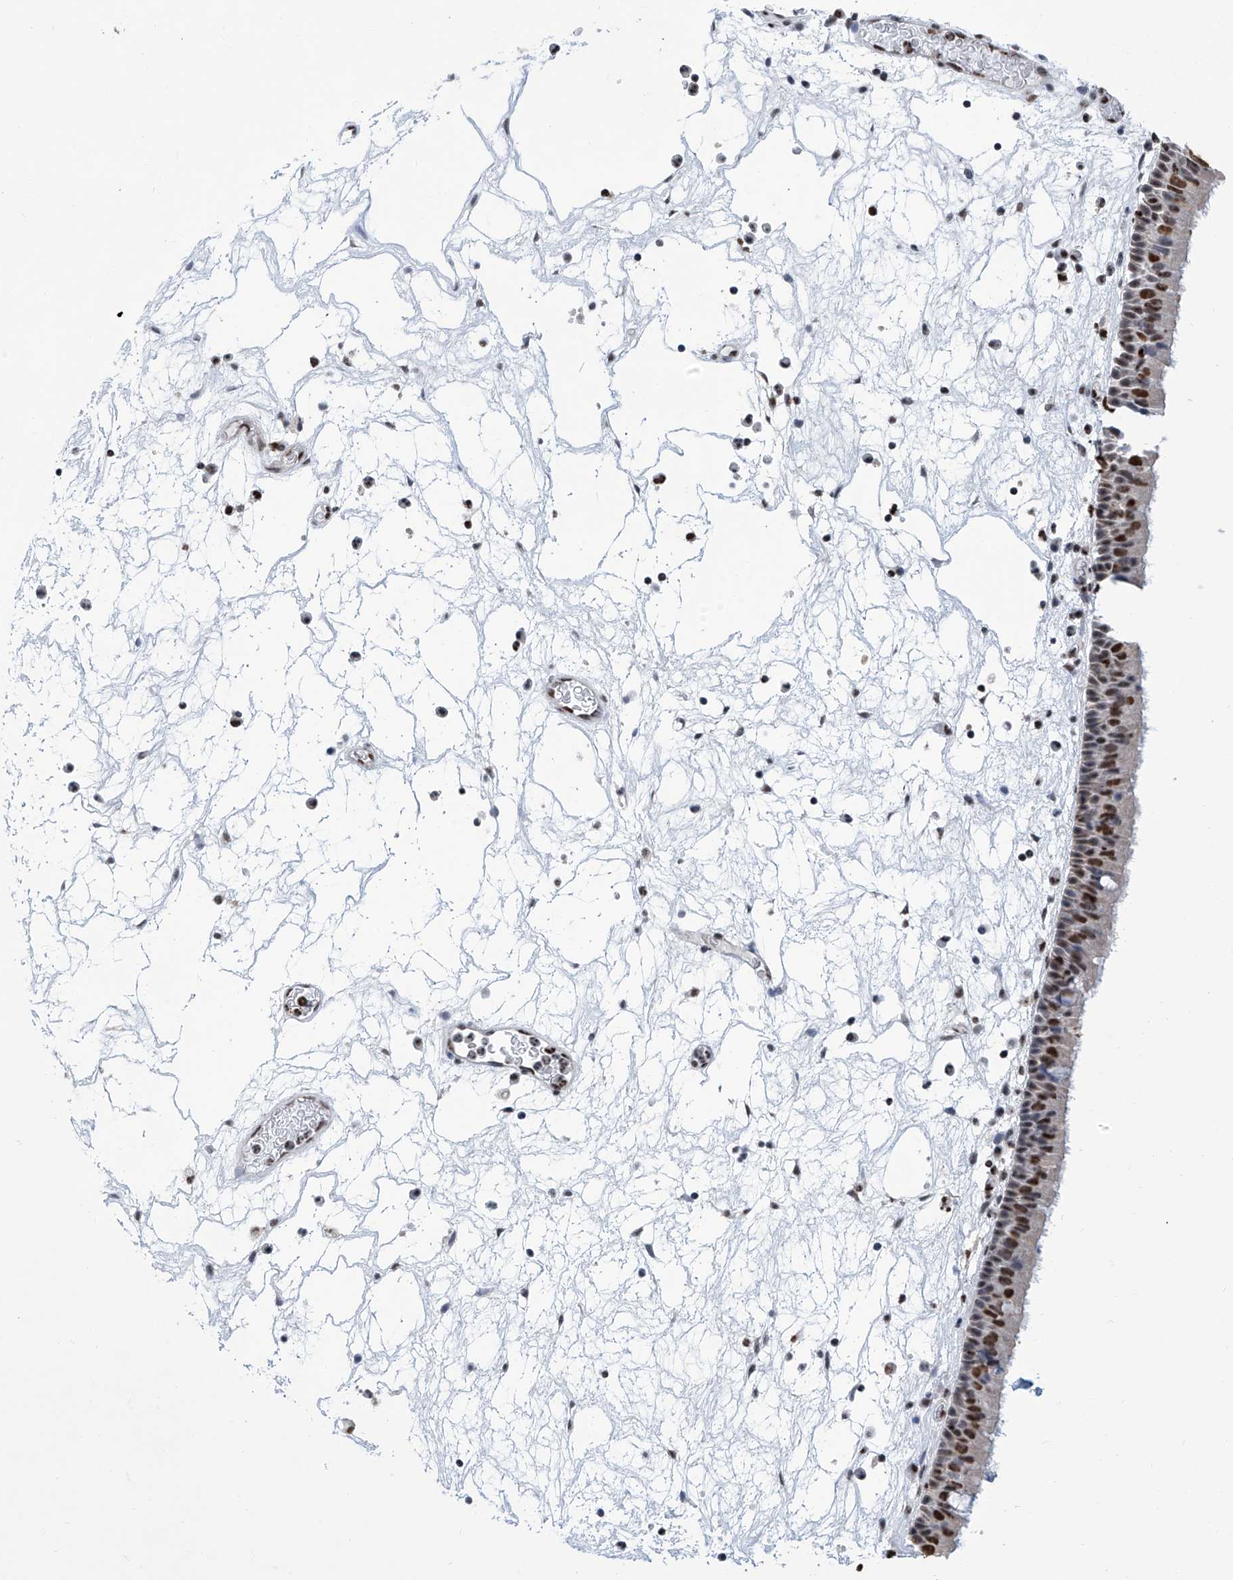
{"staining": {"intensity": "strong", "quantity": "25%-75%", "location": "nuclear"}, "tissue": "nasopharynx", "cell_type": "Respiratory epithelial cells", "image_type": "normal", "snomed": [{"axis": "morphology", "description": "Normal tissue, NOS"}, {"axis": "morphology", "description": "Inflammation, NOS"}, {"axis": "morphology", "description": "Malignant melanoma, Metastatic site"}, {"axis": "topography", "description": "Nasopharynx"}], "caption": "The immunohistochemical stain labels strong nuclear positivity in respiratory epithelial cells of normal nasopharynx.", "gene": "SREBF2", "patient": {"sex": "male", "age": 70}}